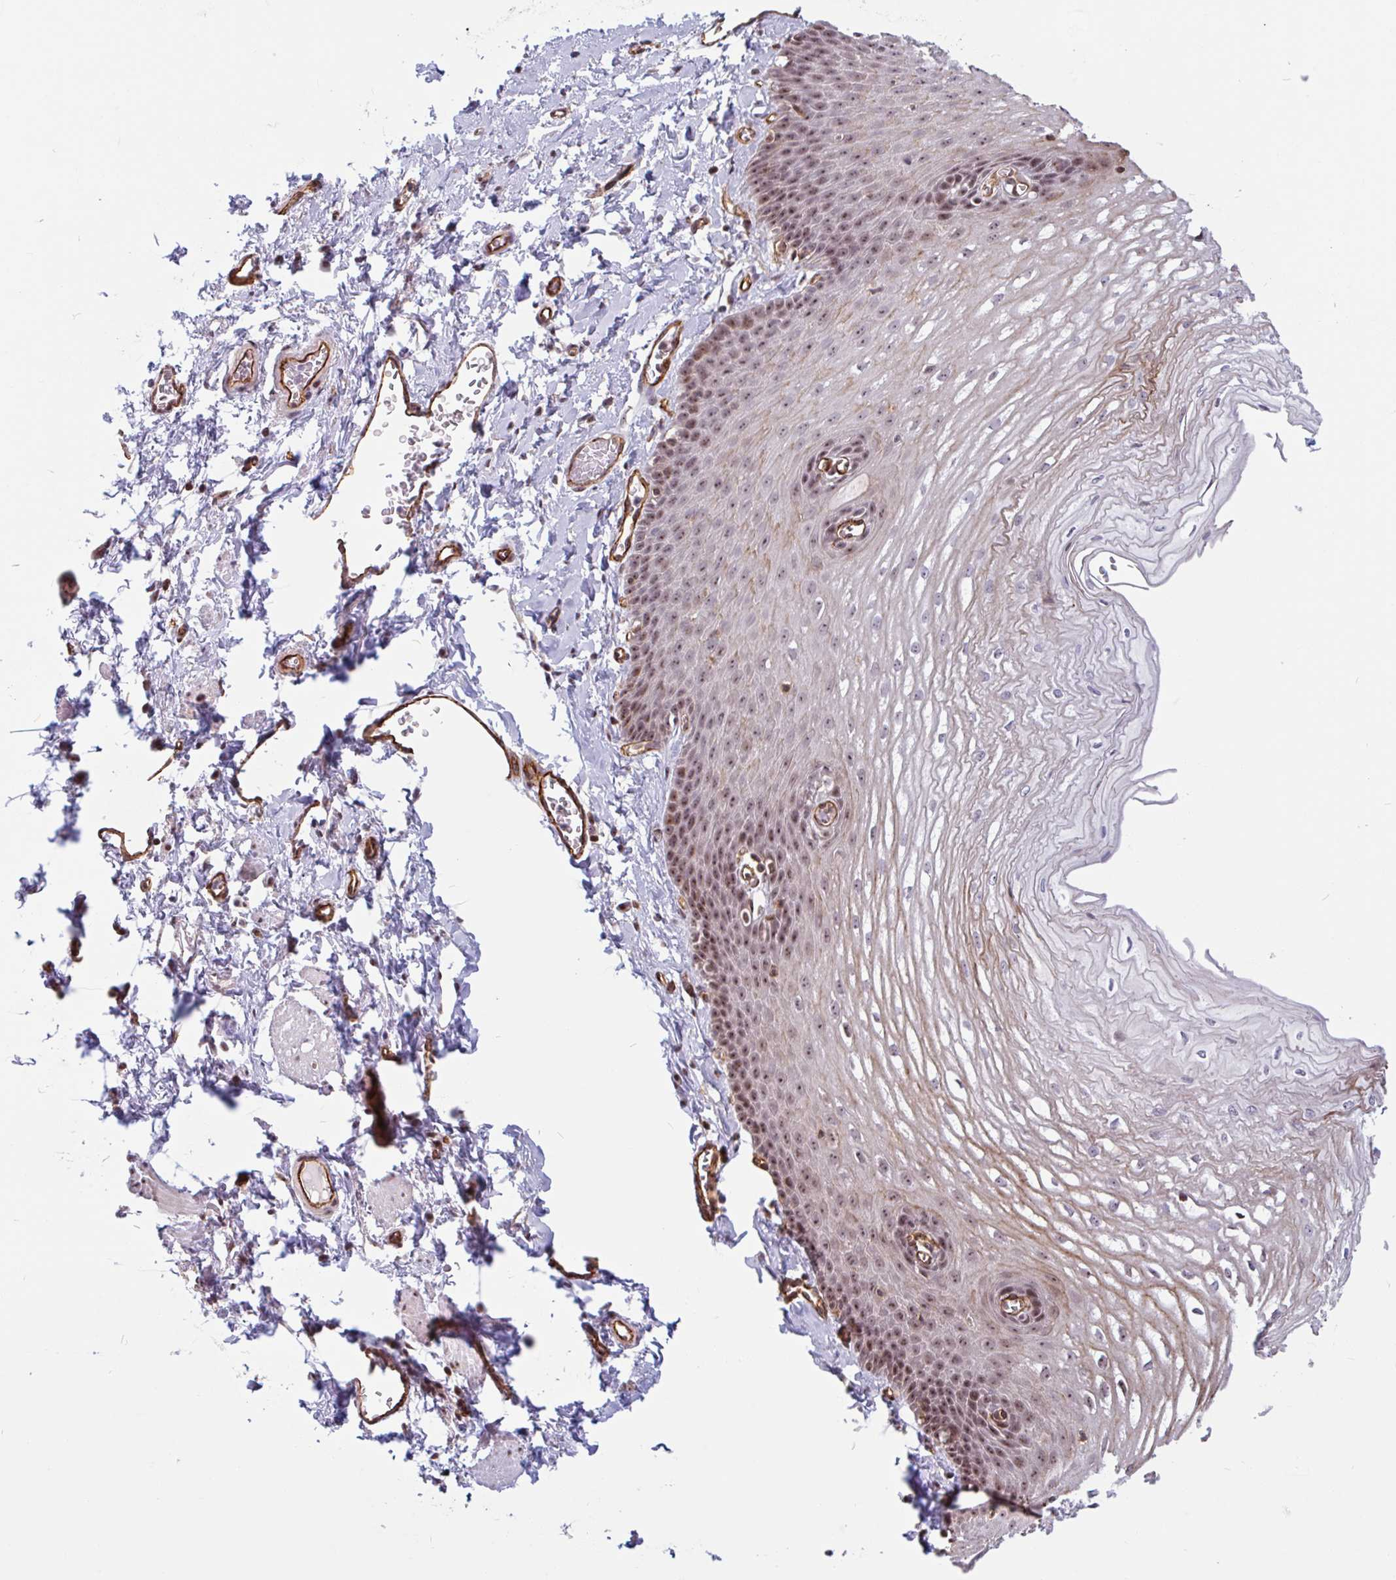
{"staining": {"intensity": "moderate", "quantity": ">75%", "location": "cytoplasmic/membranous,nuclear"}, "tissue": "esophagus", "cell_type": "Squamous epithelial cells", "image_type": "normal", "snomed": [{"axis": "morphology", "description": "Normal tissue, NOS"}, {"axis": "topography", "description": "Esophagus"}], "caption": "High-power microscopy captured an immunohistochemistry (IHC) photomicrograph of unremarkable esophagus, revealing moderate cytoplasmic/membranous,nuclear expression in about >75% of squamous epithelial cells. The staining is performed using DAB brown chromogen to label protein expression. The nuclei are counter-stained blue using hematoxylin.", "gene": "ZNF689", "patient": {"sex": "male", "age": 70}}